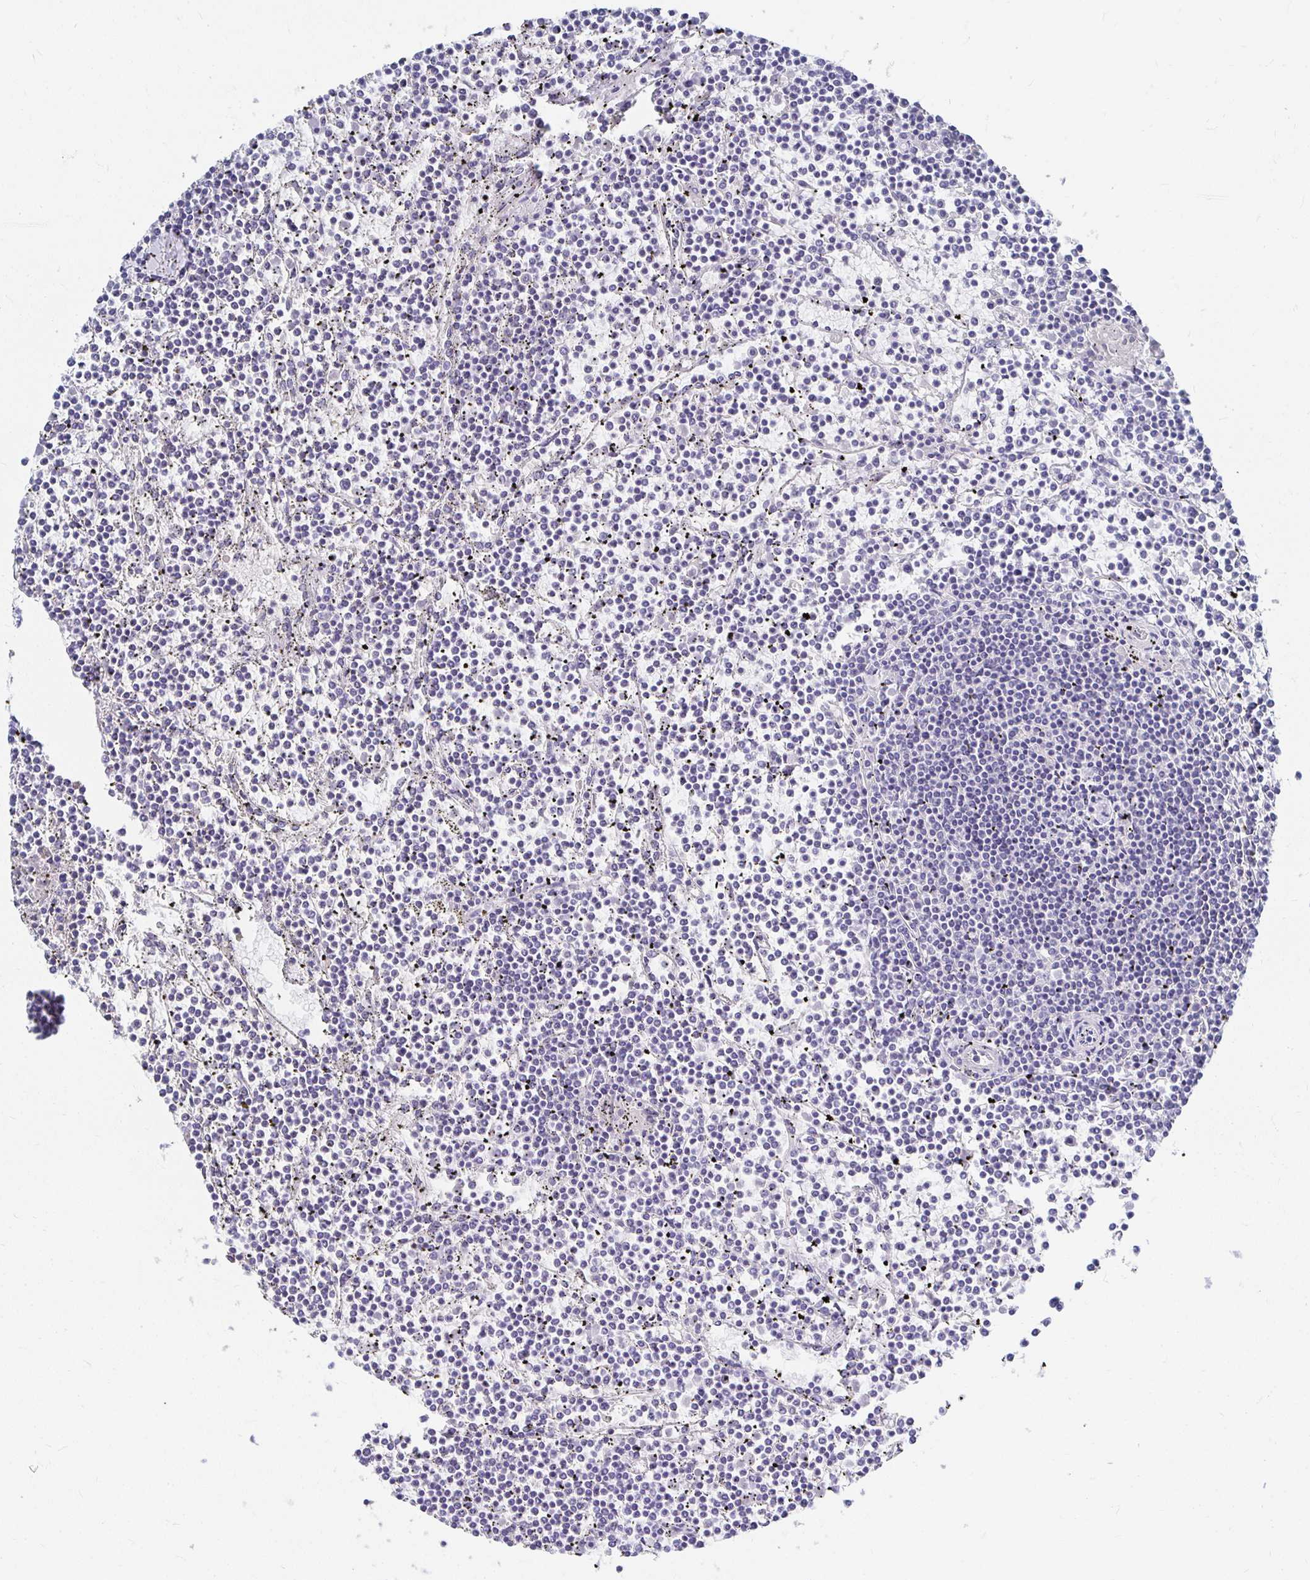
{"staining": {"intensity": "negative", "quantity": "none", "location": "none"}, "tissue": "lymphoma", "cell_type": "Tumor cells", "image_type": "cancer", "snomed": [{"axis": "morphology", "description": "Malignant lymphoma, non-Hodgkin's type, Low grade"}, {"axis": "topography", "description": "Spleen"}], "caption": "Tumor cells show no significant positivity in malignant lymphoma, non-Hodgkin's type (low-grade). Nuclei are stained in blue.", "gene": "CLIC3", "patient": {"sex": "female", "age": 19}}